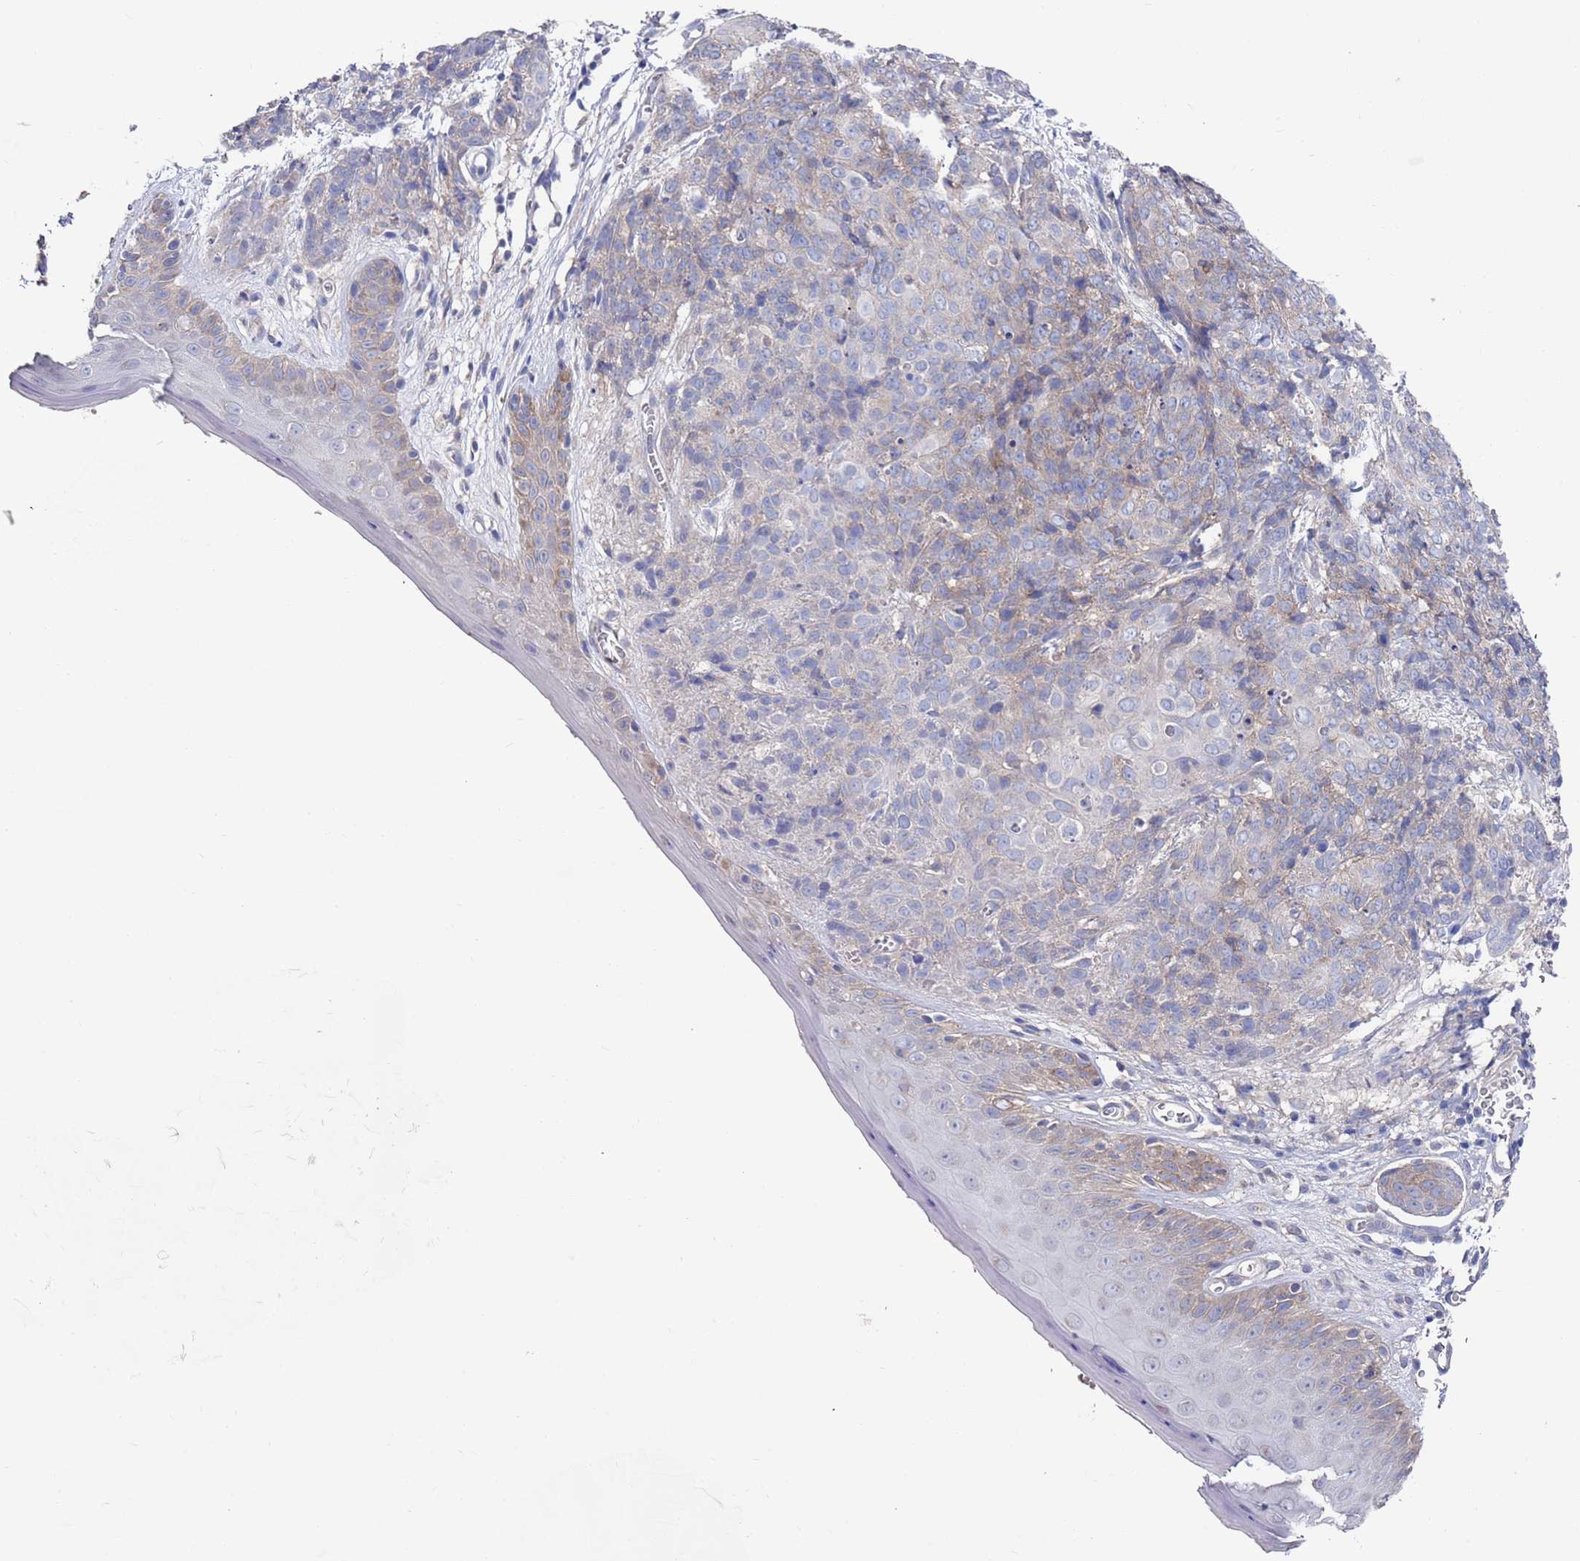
{"staining": {"intensity": "weak", "quantity": "<25%", "location": "cytoplasmic/membranous"}, "tissue": "skin cancer", "cell_type": "Tumor cells", "image_type": "cancer", "snomed": [{"axis": "morphology", "description": "Squamous cell carcinoma, NOS"}, {"axis": "topography", "description": "Skin"}, {"axis": "topography", "description": "Vulva"}], "caption": "This is an immunohistochemistry (IHC) micrograph of skin squamous cell carcinoma. There is no positivity in tumor cells.", "gene": "KRTCAP3", "patient": {"sex": "female", "age": 85}}